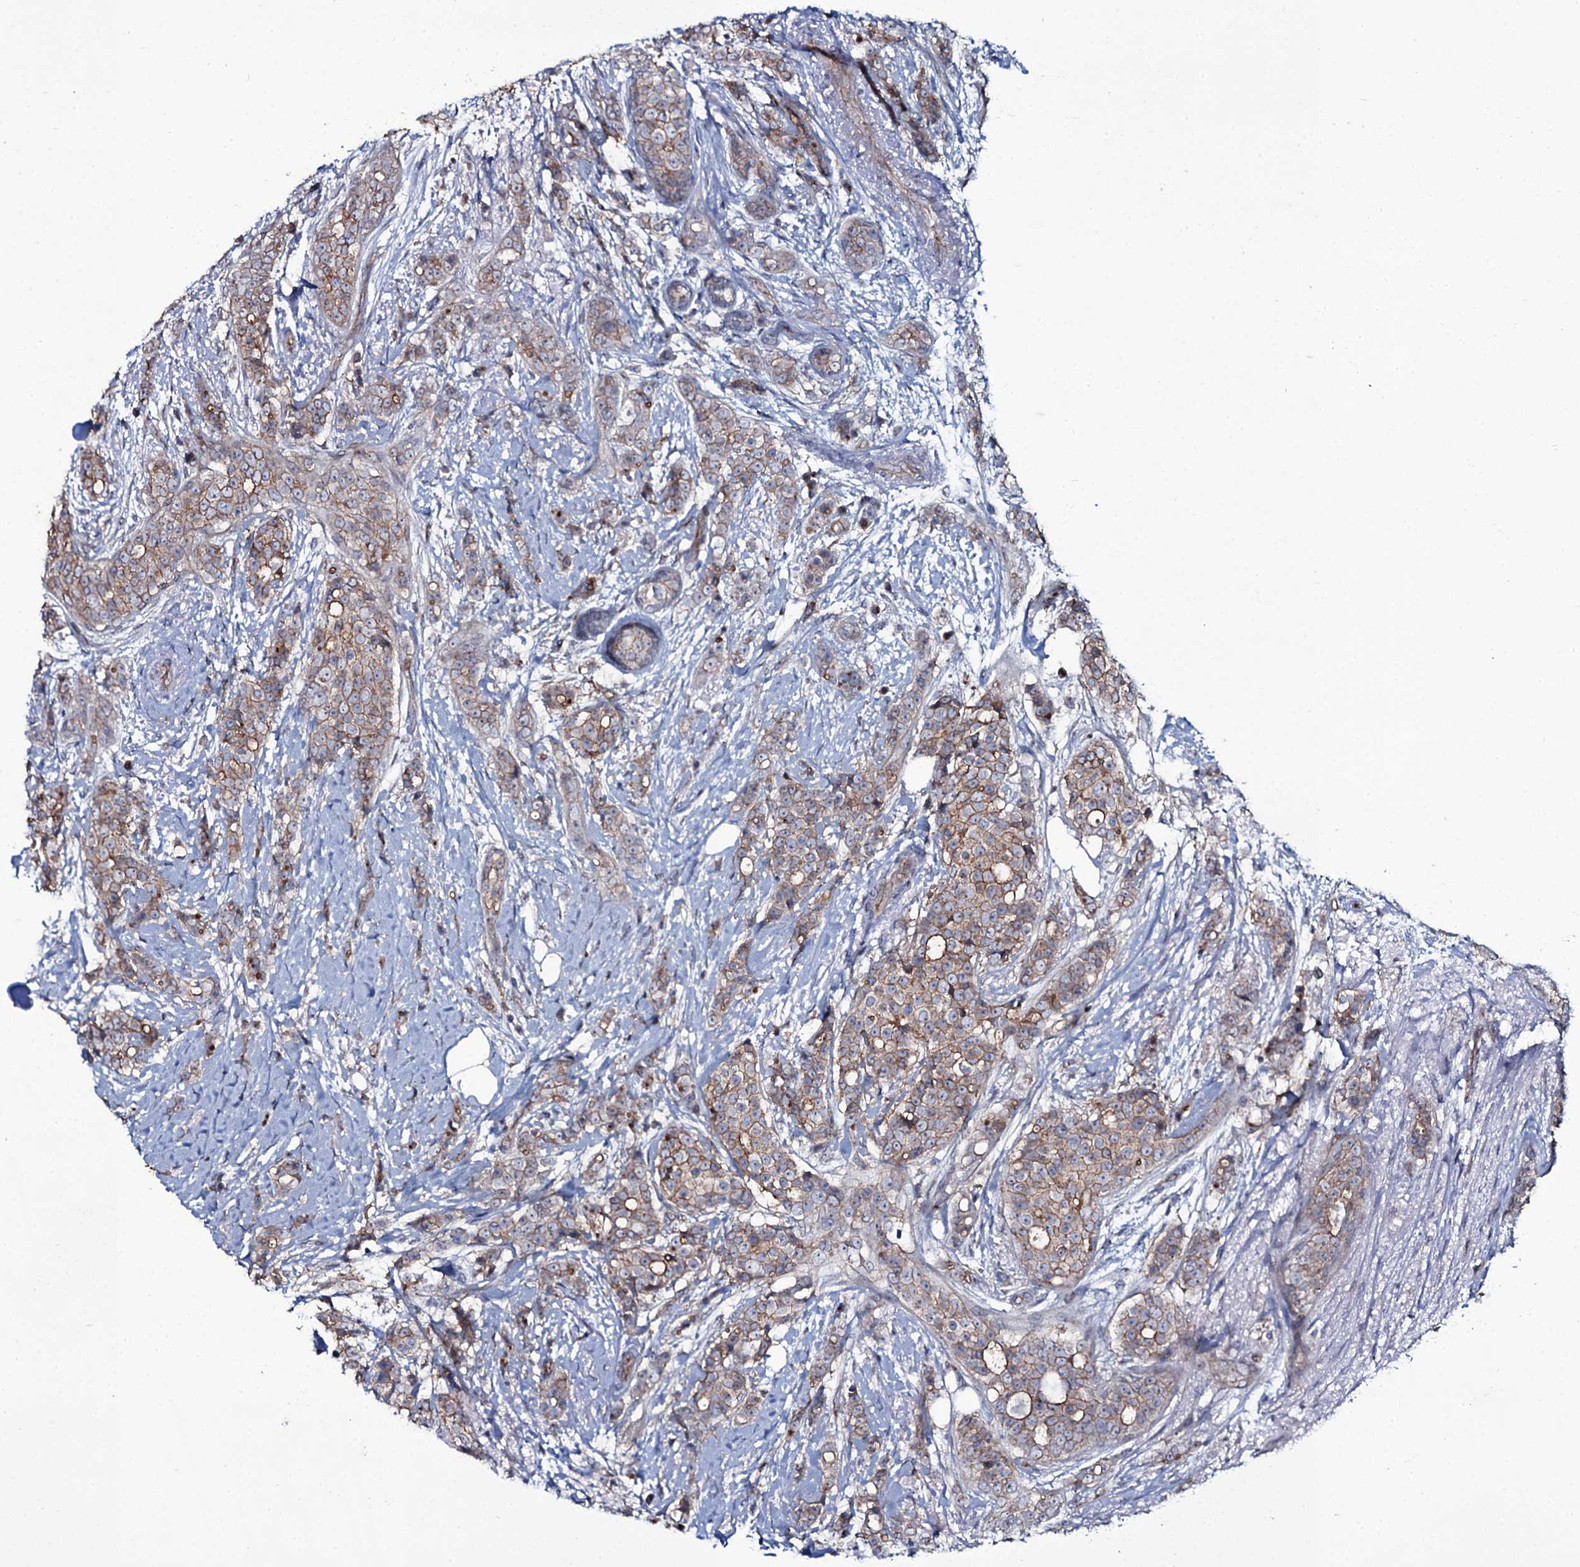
{"staining": {"intensity": "moderate", "quantity": ">75%", "location": "cytoplasmic/membranous"}, "tissue": "breast cancer", "cell_type": "Tumor cells", "image_type": "cancer", "snomed": [{"axis": "morphology", "description": "Lobular carcinoma"}, {"axis": "topography", "description": "Breast"}], "caption": "Breast cancer stained with immunohistochemistry exhibits moderate cytoplasmic/membranous positivity in about >75% of tumor cells. (IHC, brightfield microscopy, high magnification).", "gene": "SNAP23", "patient": {"sex": "female", "age": 51}}